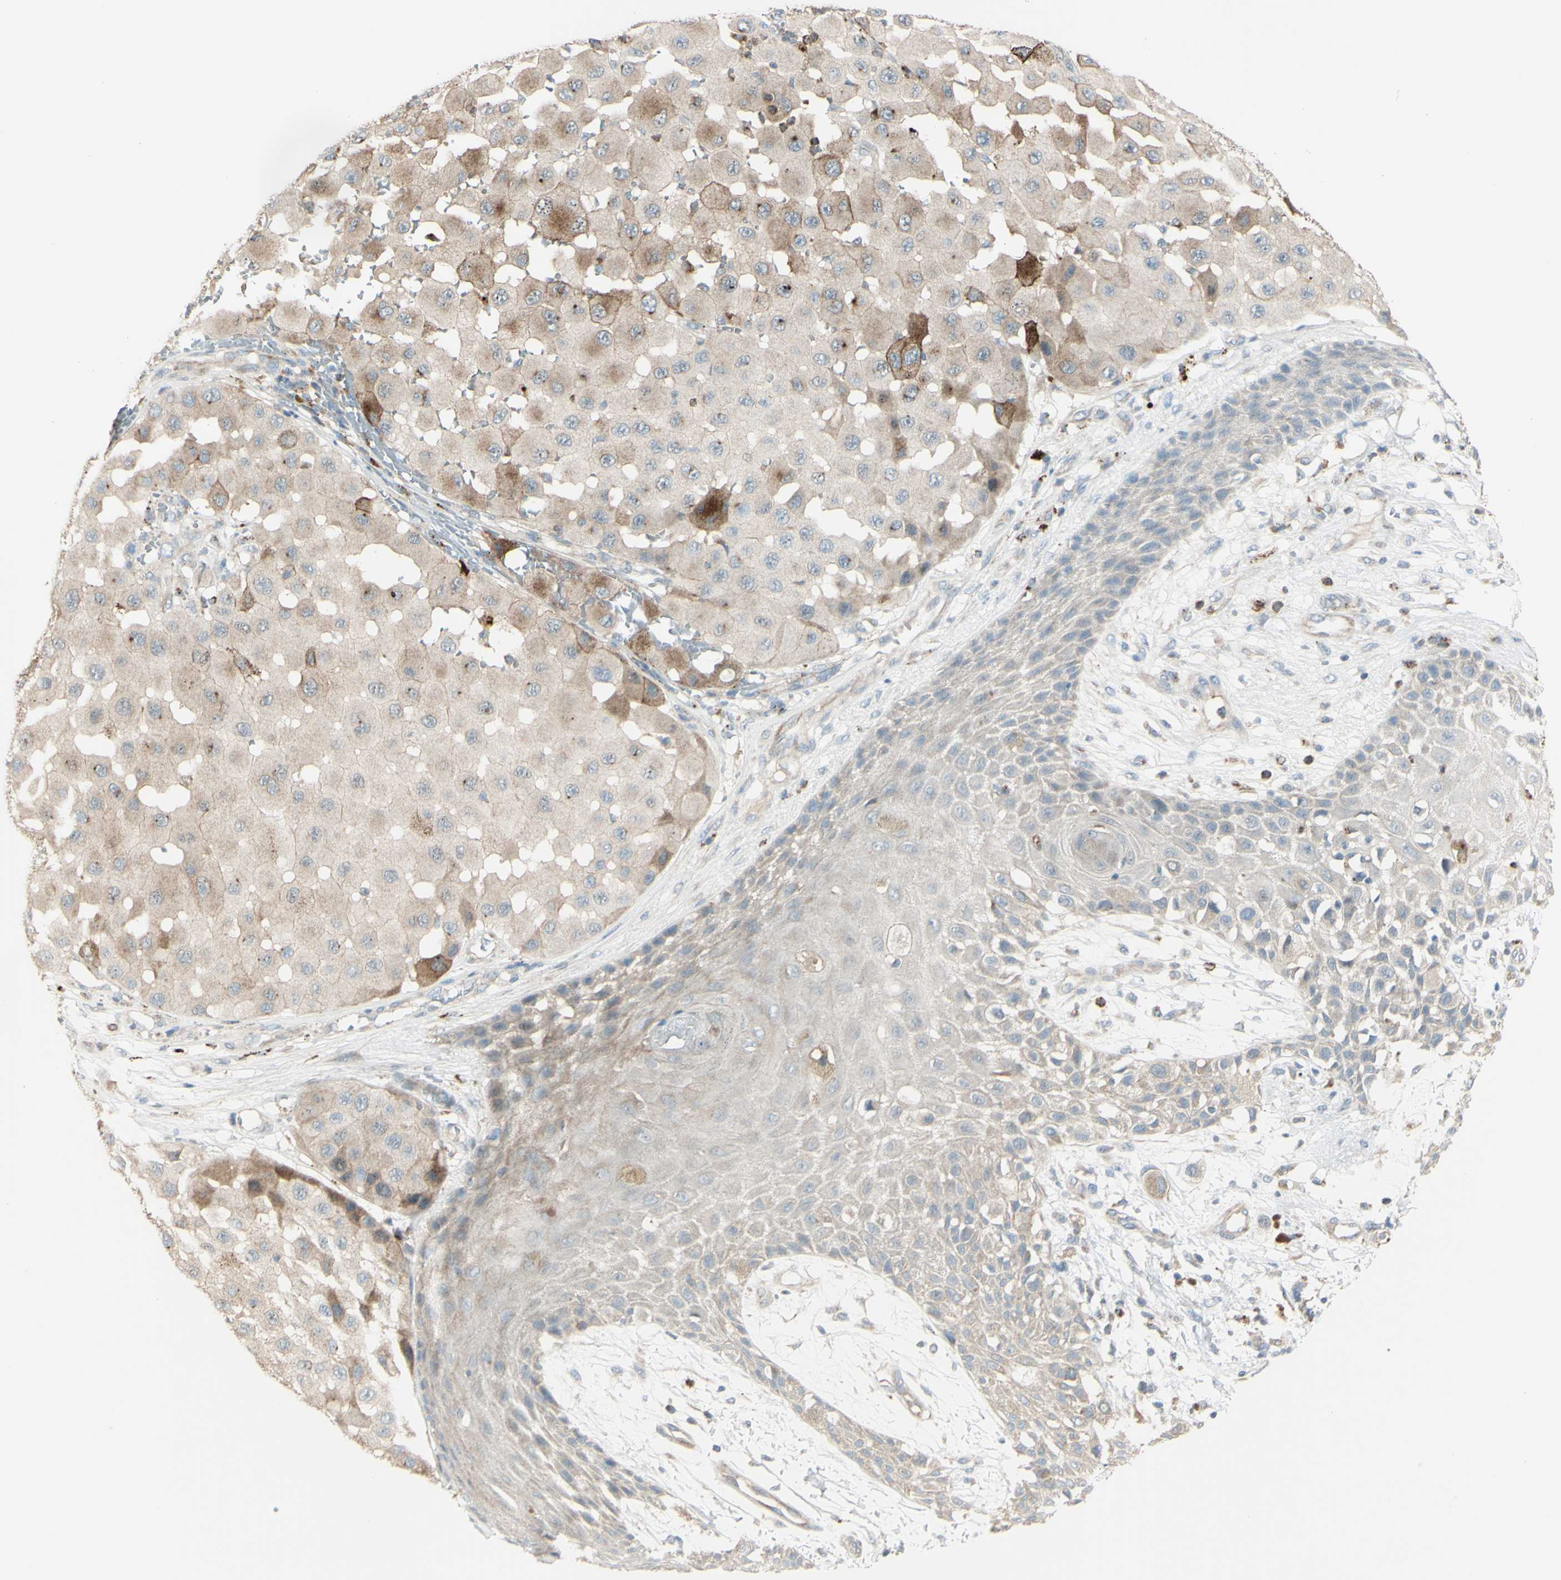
{"staining": {"intensity": "moderate", "quantity": "25%-75%", "location": "cytoplasmic/membranous"}, "tissue": "melanoma", "cell_type": "Tumor cells", "image_type": "cancer", "snomed": [{"axis": "morphology", "description": "Malignant melanoma, NOS"}, {"axis": "topography", "description": "Skin"}], "caption": "Moderate cytoplasmic/membranous staining is present in about 25%-75% of tumor cells in malignant melanoma. (DAB (3,3'-diaminobenzidine) IHC with brightfield microscopy, high magnification).", "gene": "LMTK2", "patient": {"sex": "female", "age": 81}}